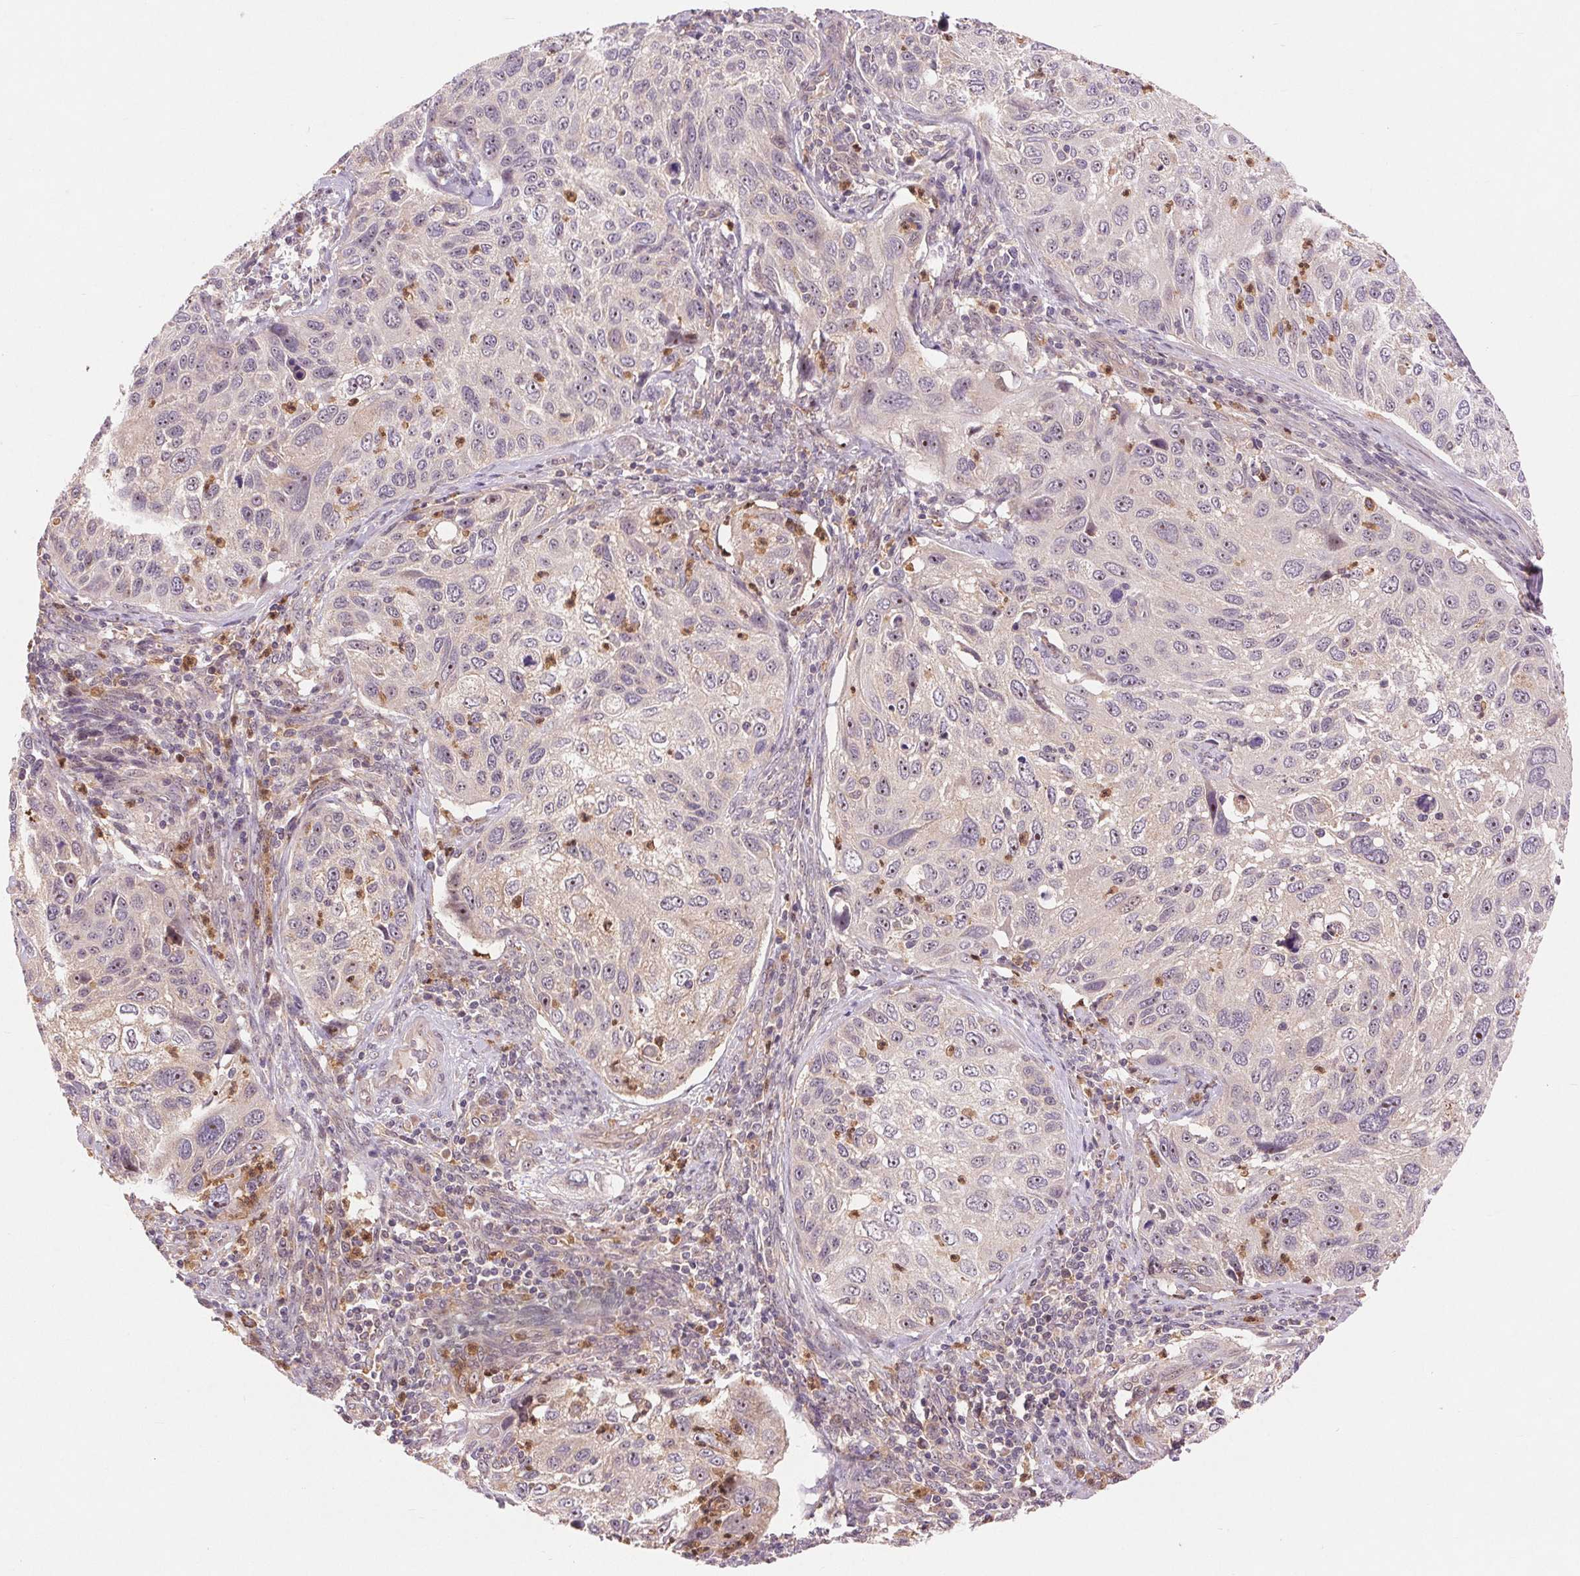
{"staining": {"intensity": "negative", "quantity": "none", "location": "none"}, "tissue": "cervical cancer", "cell_type": "Tumor cells", "image_type": "cancer", "snomed": [{"axis": "morphology", "description": "Squamous cell carcinoma, NOS"}, {"axis": "topography", "description": "Cervix"}], "caption": "There is no significant positivity in tumor cells of squamous cell carcinoma (cervical).", "gene": "RANBP3L", "patient": {"sex": "female", "age": 70}}